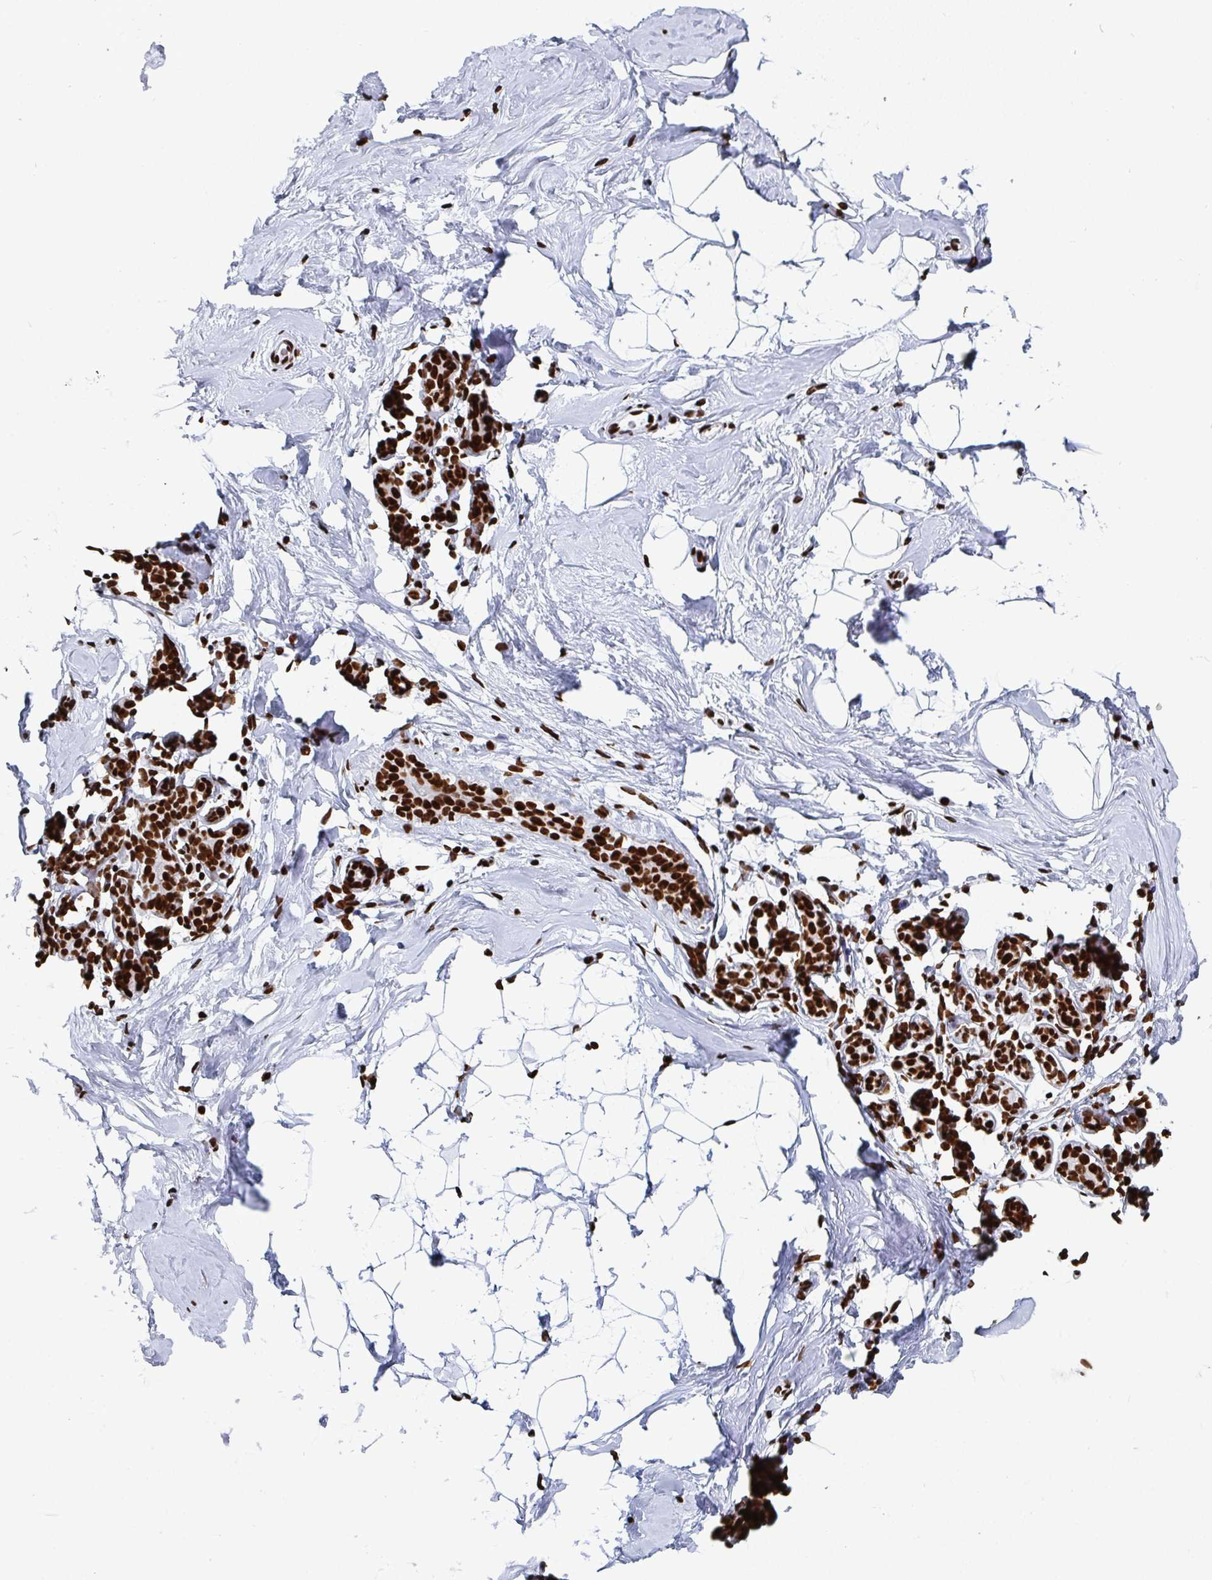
{"staining": {"intensity": "strong", "quantity": ">75%", "location": "nuclear"}, "tissue": "breast", "cell_type": "Adipocytes", "image_type": "normal", "snomed": [{"axis": "morphology", "description": "Normal tissue, NOS"}, {"axis": "topography", "description": "Breast"}], "caption": "This photomicrograph displays benign breast stained with immunohistochemistry to label a protein in brown. The nuclear of adipocytes show strong positivity for the protein. Nuclei are counter-stained blue.", "gene": "GAR1", "patient": {"sex": "female", "age": 32}}